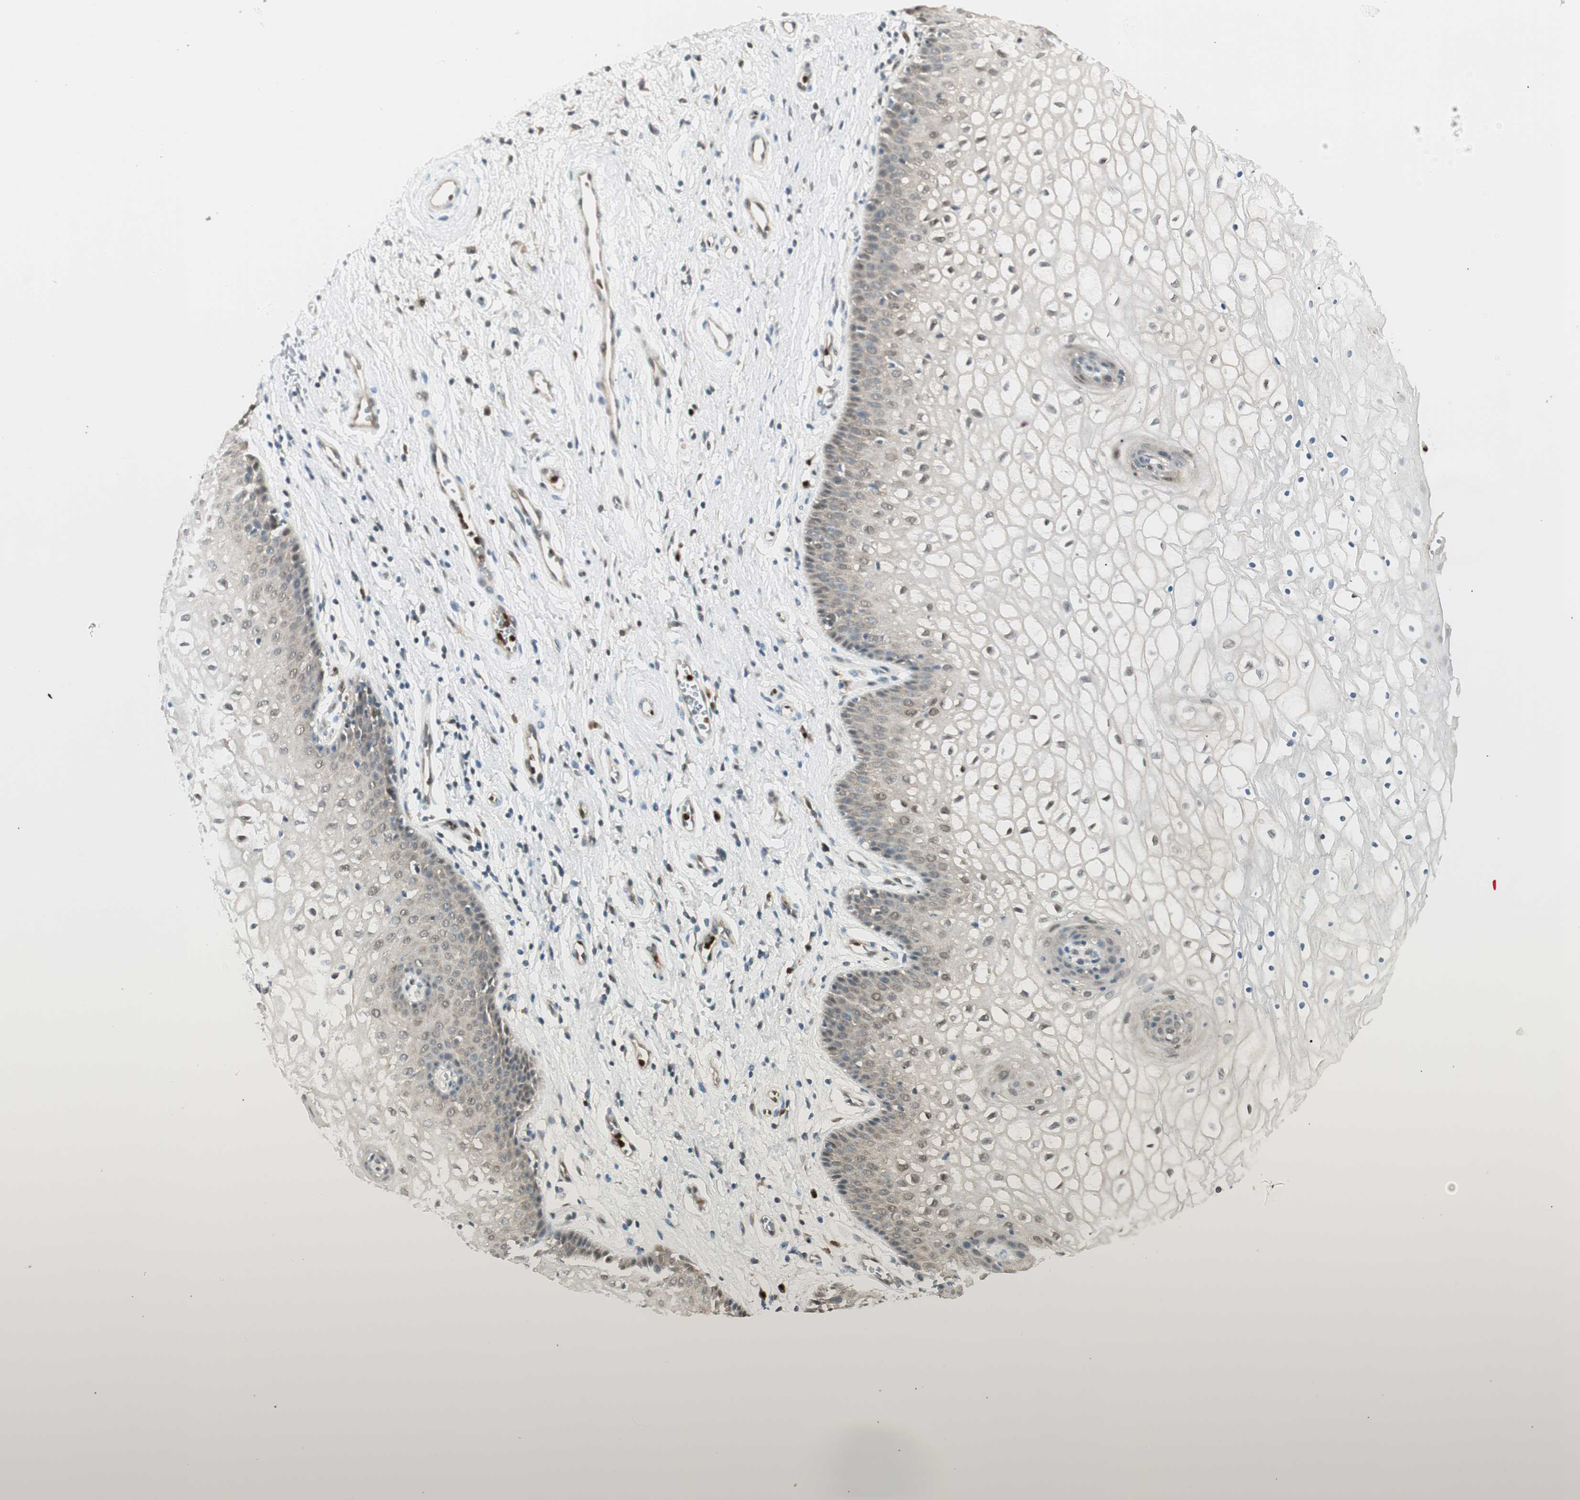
{"staining": {"intensity": "weak", "quantity": "<25%", "location": "nuclear"}, "tissue": "vagina", "cell_type": "Squamous epithelial cells", "image_type": "normal", "snomed": [{"axis": "morphology", "description": "Normal tissue, NOS"}, {"axis": "topography", "description": "Vagina"}], "caption": "DAB (3,3'-diaminobenzidine) immunohistochemical staining of unremarkable human vagina reveals no significant staining in squamous epithelial cells.", "gene": "LTA4H", "patient": {"sex": "female", "age": 34}}